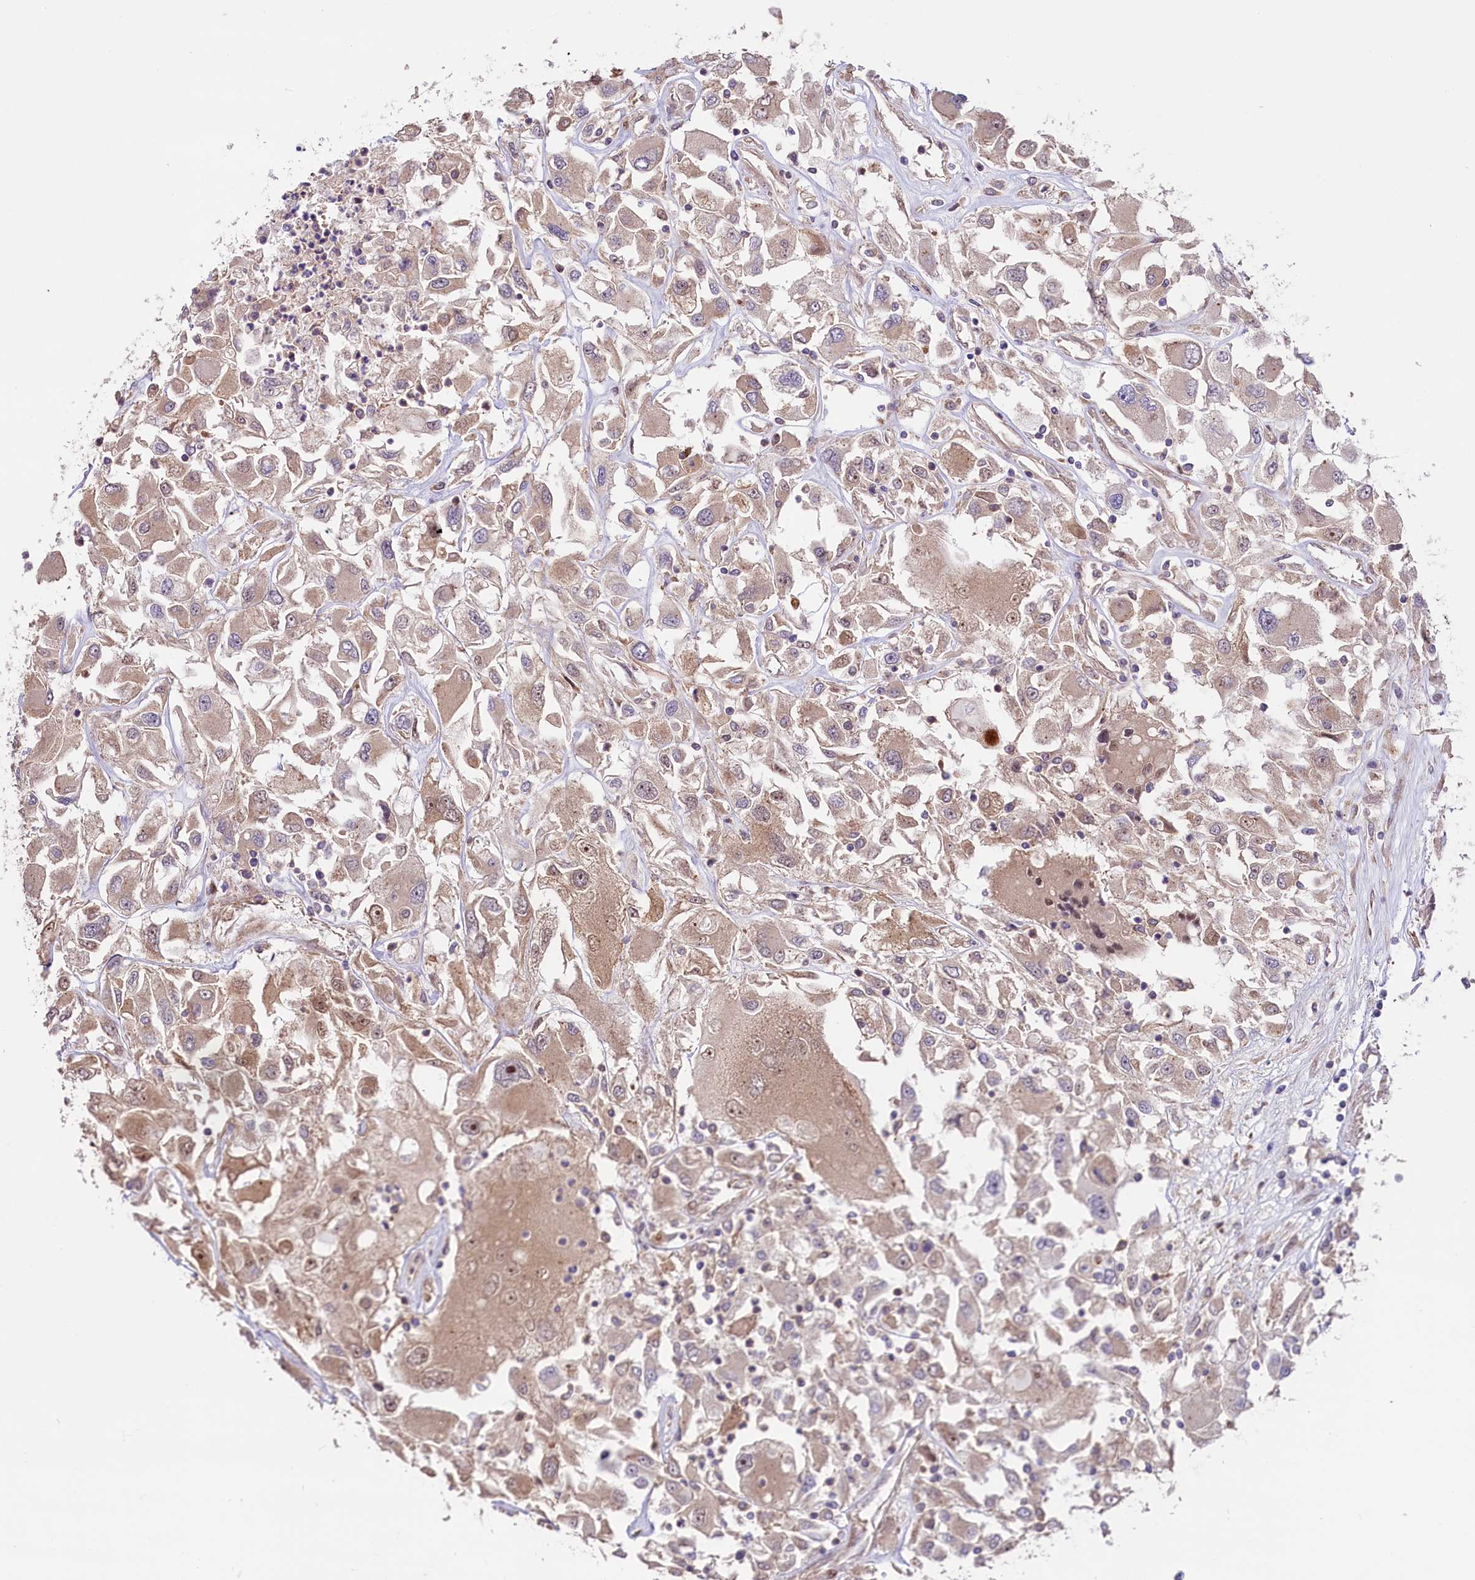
{"staining": {"intensity": "weak", "quantity": "25%-75%", "location": "cytoplasmic/membranous,nuclear"}, "tissue": "renal cancer", "cell_type": "Tumor cells", "image_type": "cancer", "snomed": [{"axis": "morphology", "description": "Adenocarcinoma, NOS"}, {"axis": "topography", "description": "Kidney"}], "caption": "Renal cancer stained with immunohistochemistry exhibits weak cytoplasmic/membranous and nuclear positivity in approximately 25%-75% of tumor cells.", "gene": "RIC8A", "patient": {"sex": "female", "age": 52}}